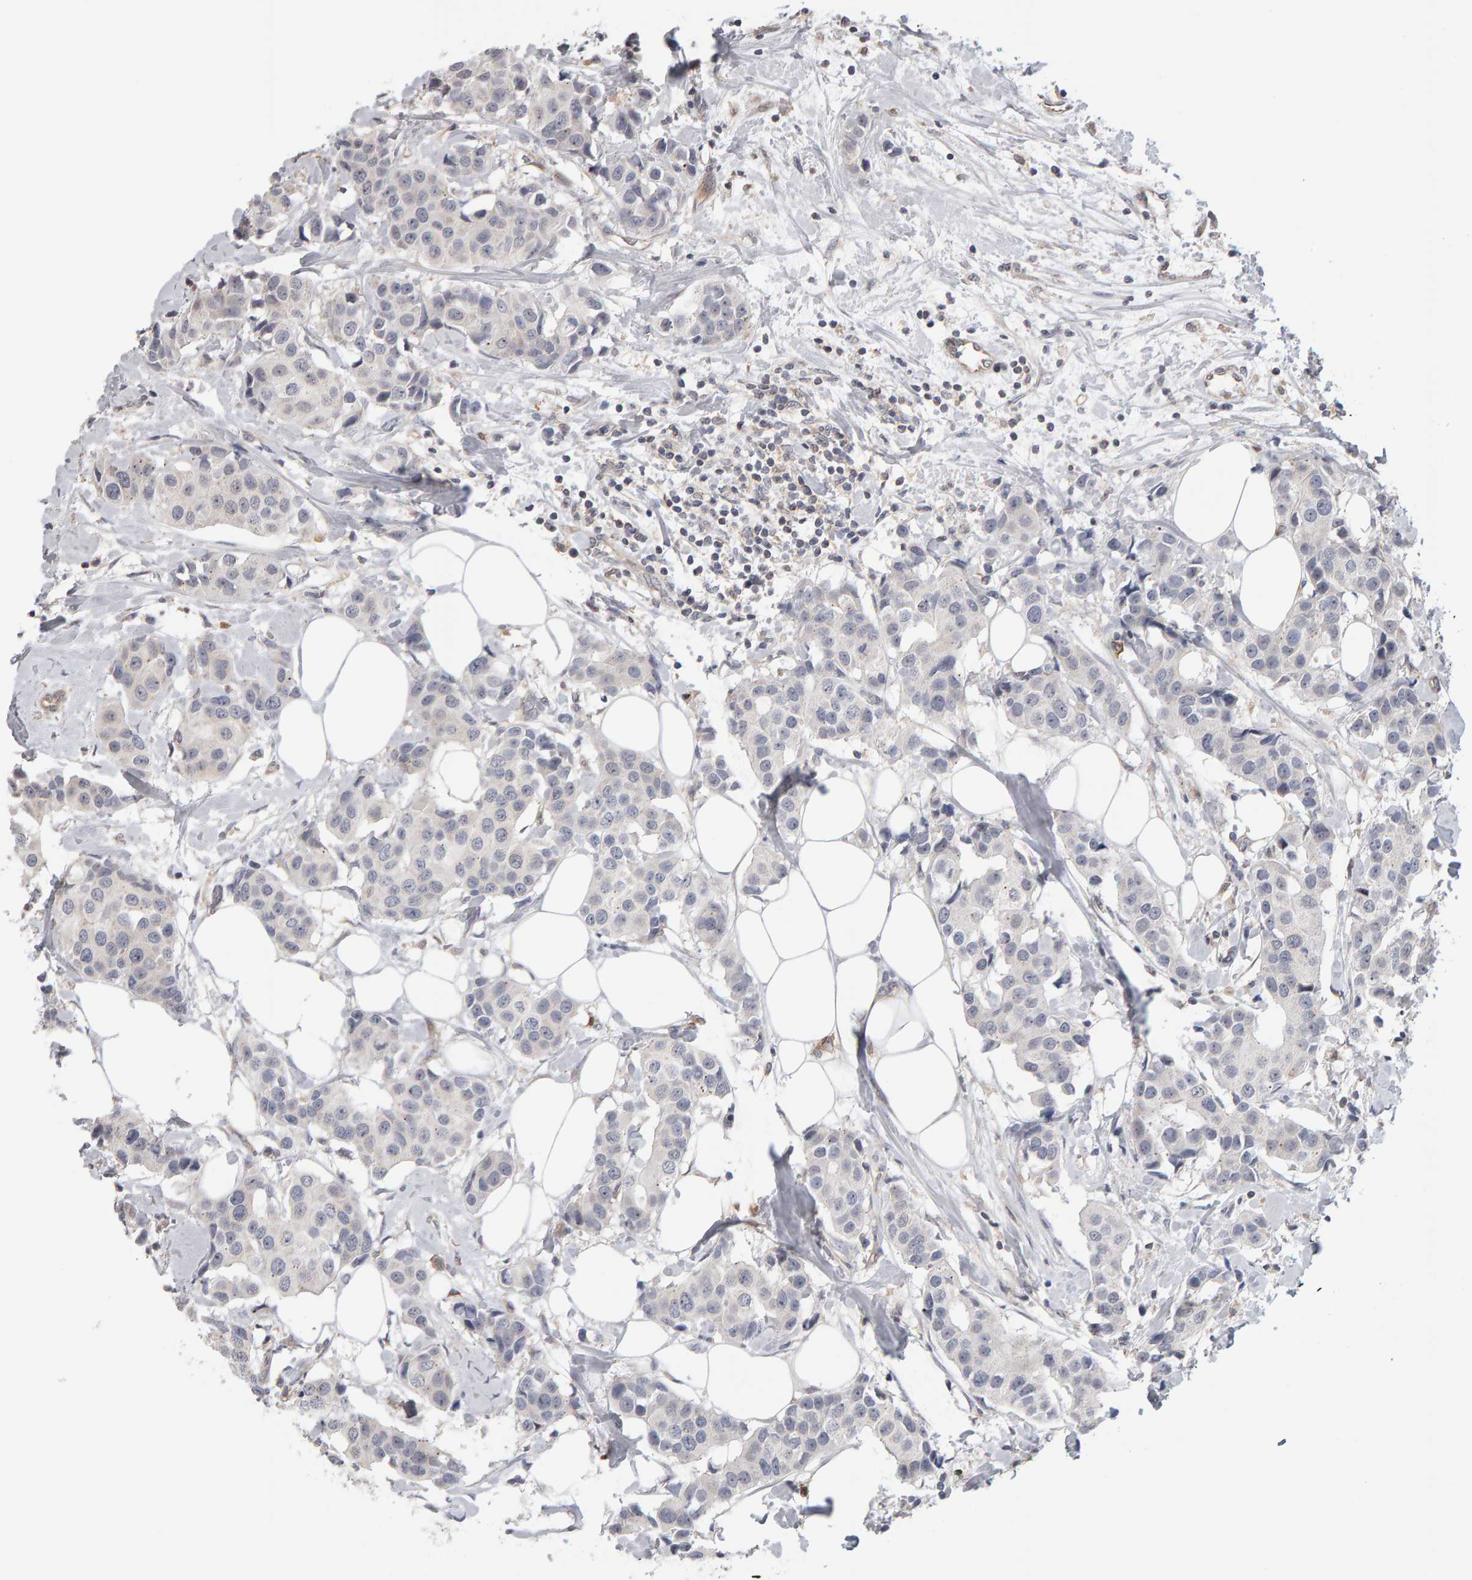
{"staining": {"intensity": "negative", "quantity": "none", "location": "none"}, "tissue": "breast cancer", "cell_type": "Tumor cells", "image_type": "cancer", "snomed": [{"axis": "morphology", "description": "Normal tissue, NOS"}, {"axis": "morphology", "description": "Duct carcinoma"}, {"axis": "topography", "description": "Breast"}], "caption": "Intraductal carcinoma (breast) was stained to show a protein in brown. There is no significant staining in tumor cells.", "gene": "MSRA", "patient": {"sex": "female", "age": 39}}